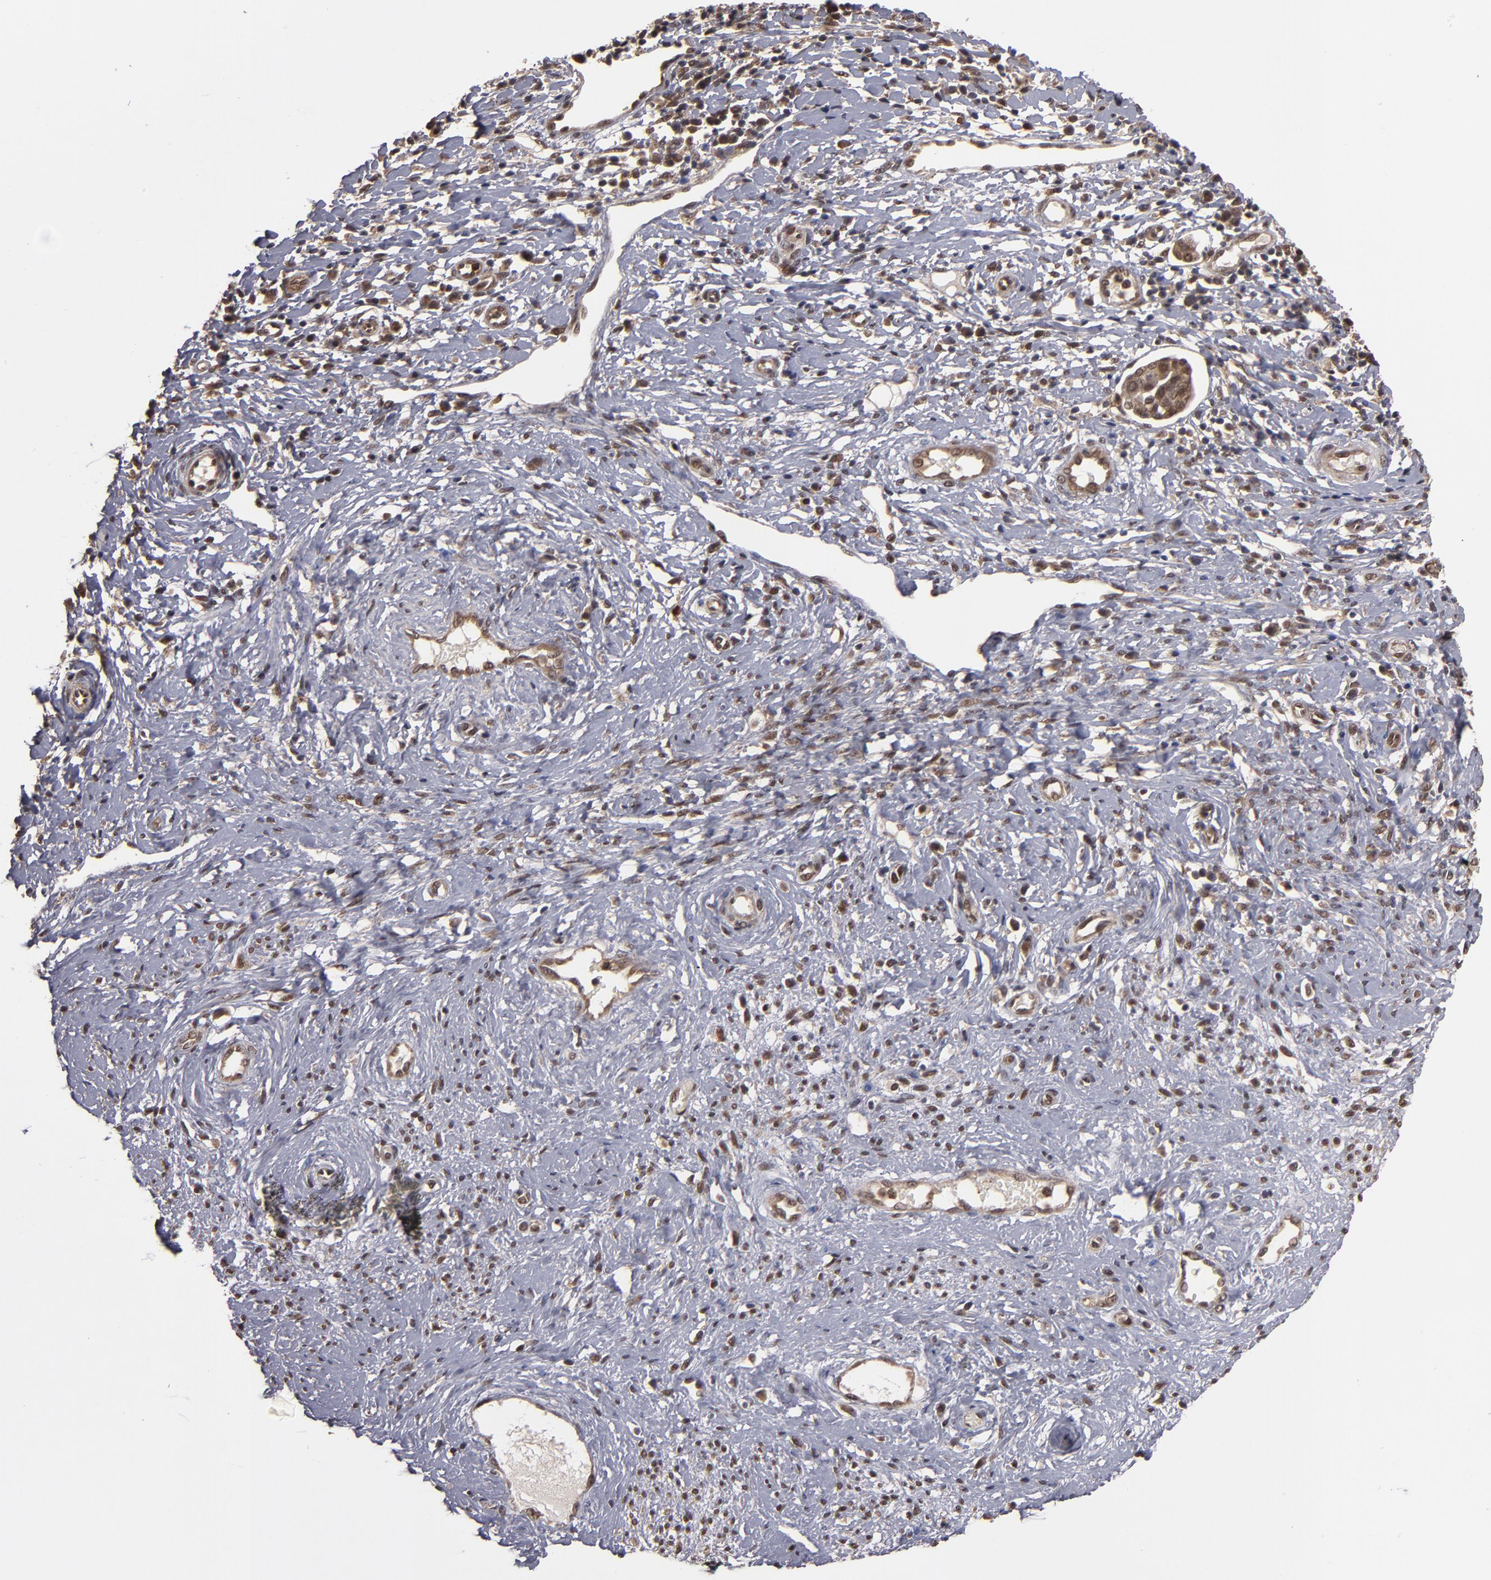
{"staining": {"intensity": "weak", "quantity": ">75%", "location": "cytoplasmic/membranous,nuclear"}, "tissue": "cervical cancer", "cell_type": "Tumor cells", "image_type": "cancer", "snomed": [{"axis": "morphology", "description": "Normal tissue, NOS"}, {"axis": "morphology", "description": "Squamous cell carcinoma, NOS"}, {"axis": "topography", "description": "Cervix"}], "caption": "Tumor cells show low levels of weak cytoplasmic/membranous and nuclear staining in about >75% of cells in squamous cell carcinoma (cervical).", "gene": "CUL5", "patient": {"sex": "female", "age": 39}}